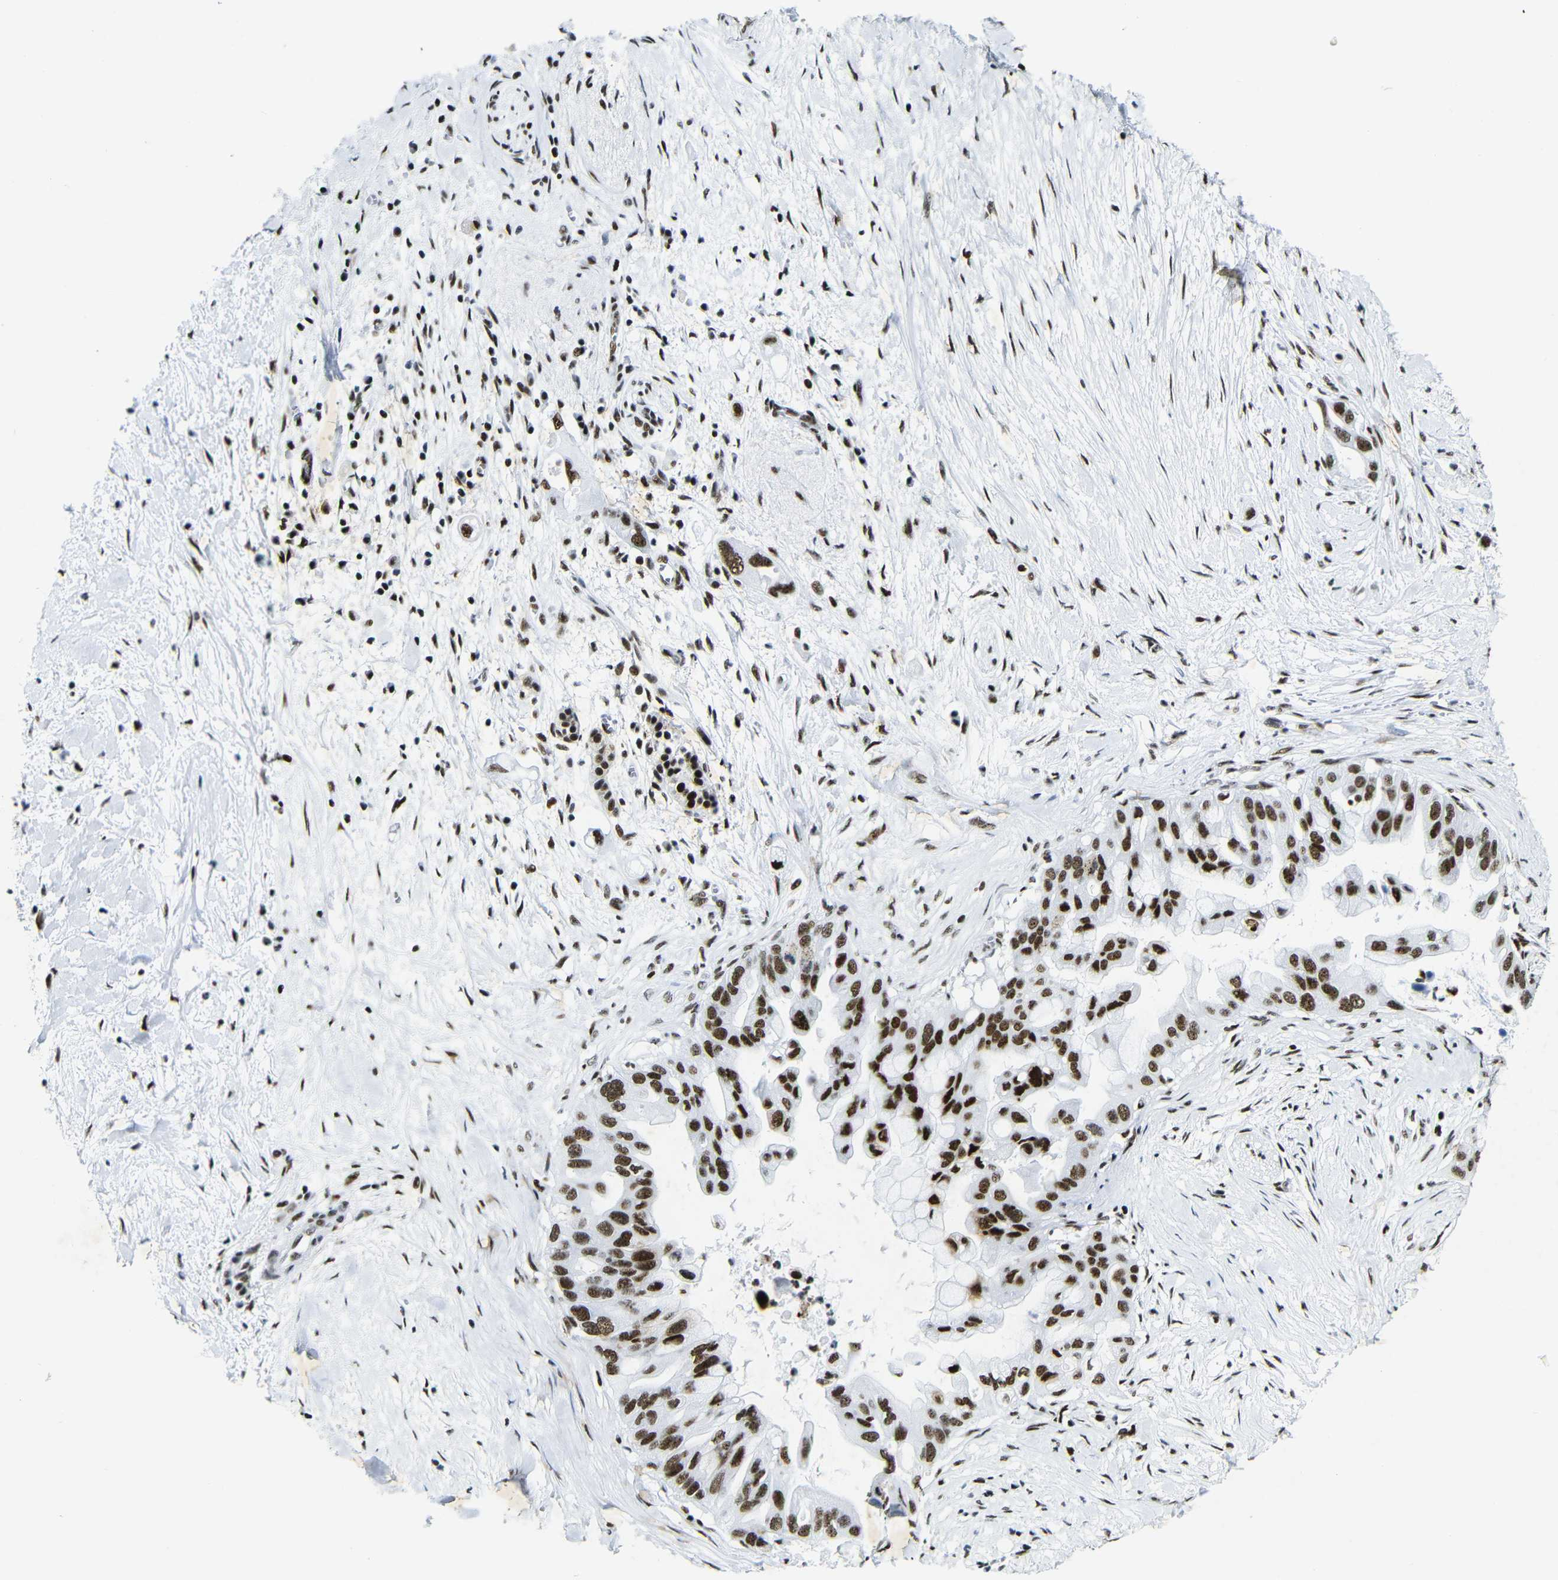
{"staining": {"intensity": "strong", "quantity": ">75%", "location": "nuclear"}, "tissue": "pancreatic cancer", "cell_type": "Tumor cells", "image_type": "cancer", "snomed": [{"axis": "morphology", "description": "Adenocarcinoma, NOS"}, {"axis": "topography", "description": "Pancreas"}], "caption": "Human adenocarcinoma (pancreatic) stained with a brown dye demonstrates strong nuclear positive staining in about >75% of tumor cells.", "gene": "SRSF1", "patient": {"sex": "male", "age": 55}}